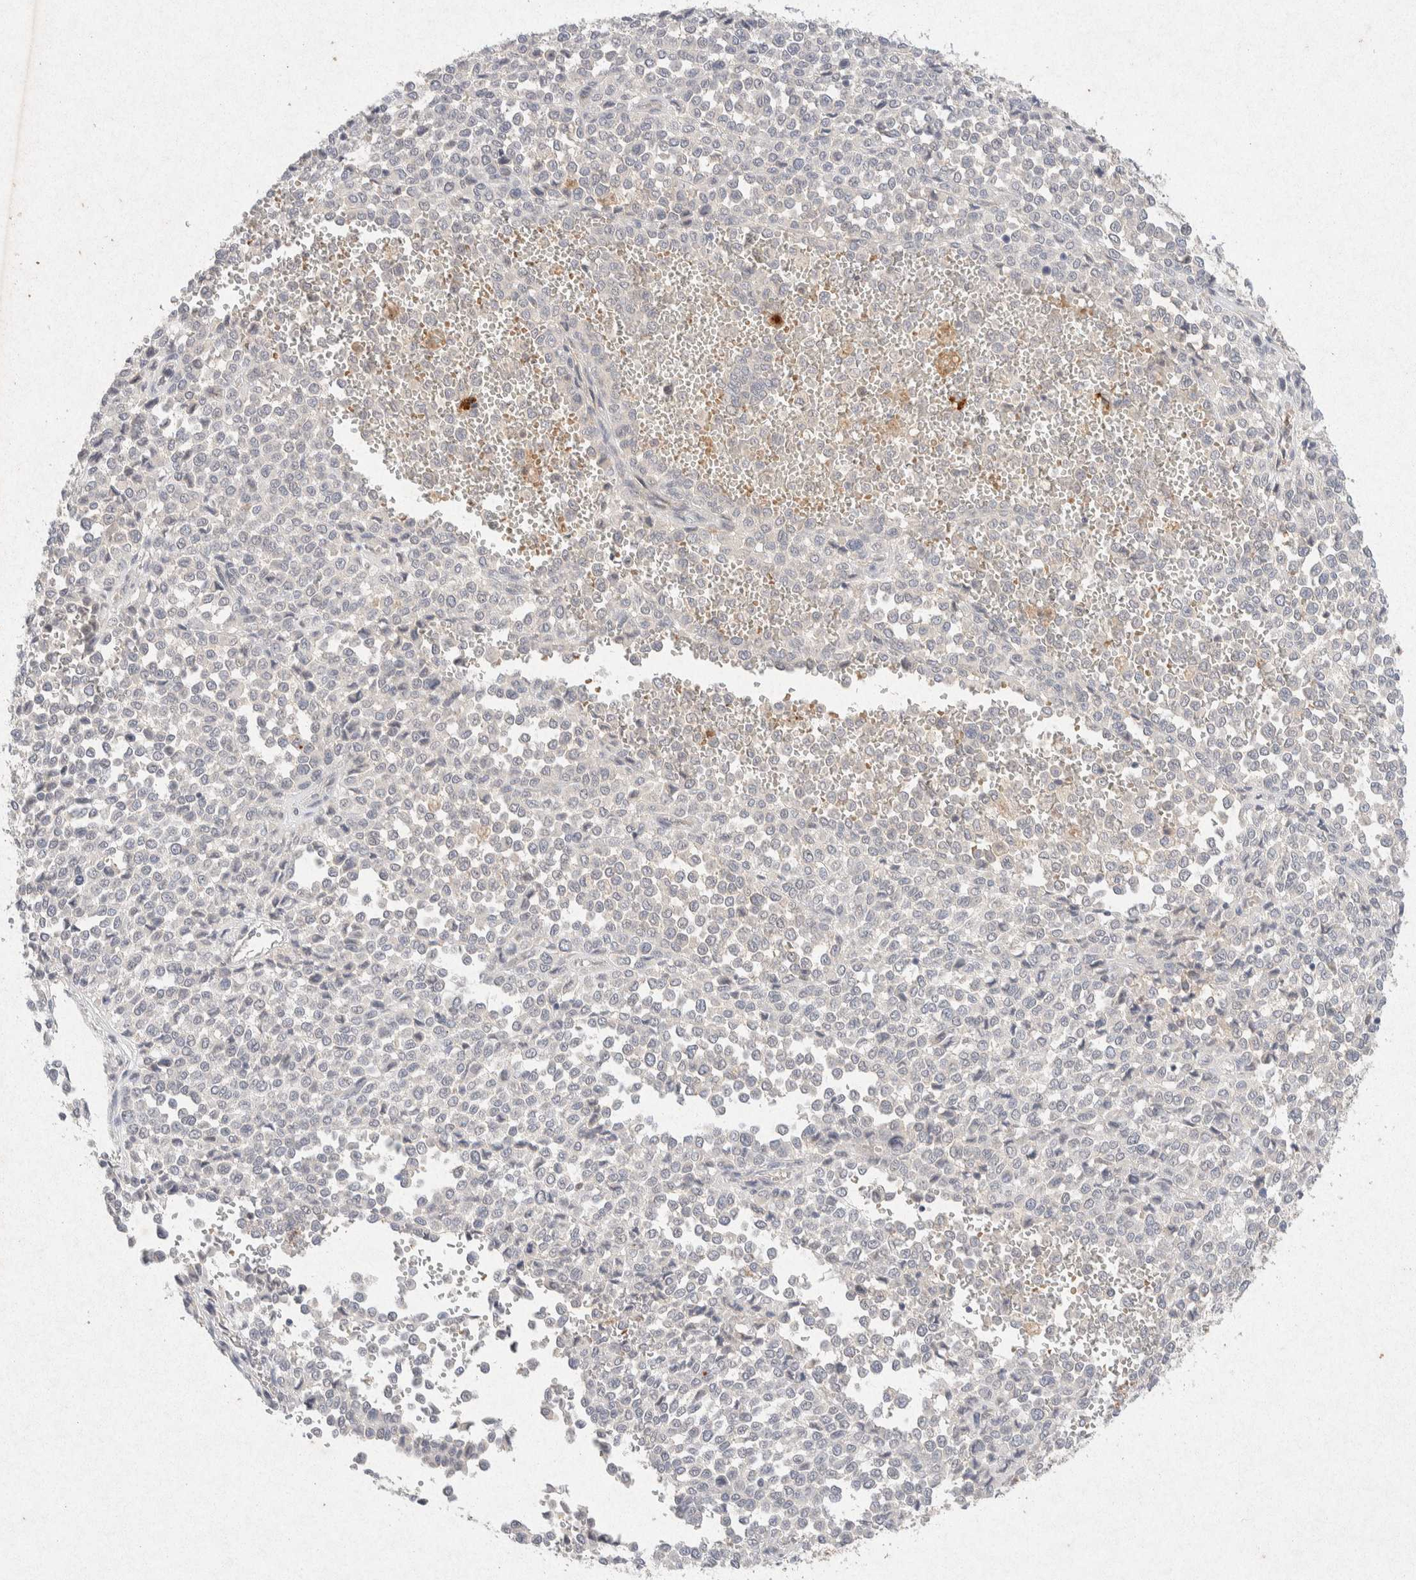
{"staining": {"intensity": "negative", "quantity": "none", "location": "none"}, "tissue": "melanoma", "cell_type": "Tumor cells", "image_type": "cancer", "snomed": [{"axis": "morphology", "description": "Malignant melanoma, Metastatic site"}, {"axis": "topography", "description": "Pancreas"}], "caption": "A micrograph of human melanoma is negative for staining in tumor cells.", "gene": "GNAI1", "patient": {"sex": "female", "age": 30}}